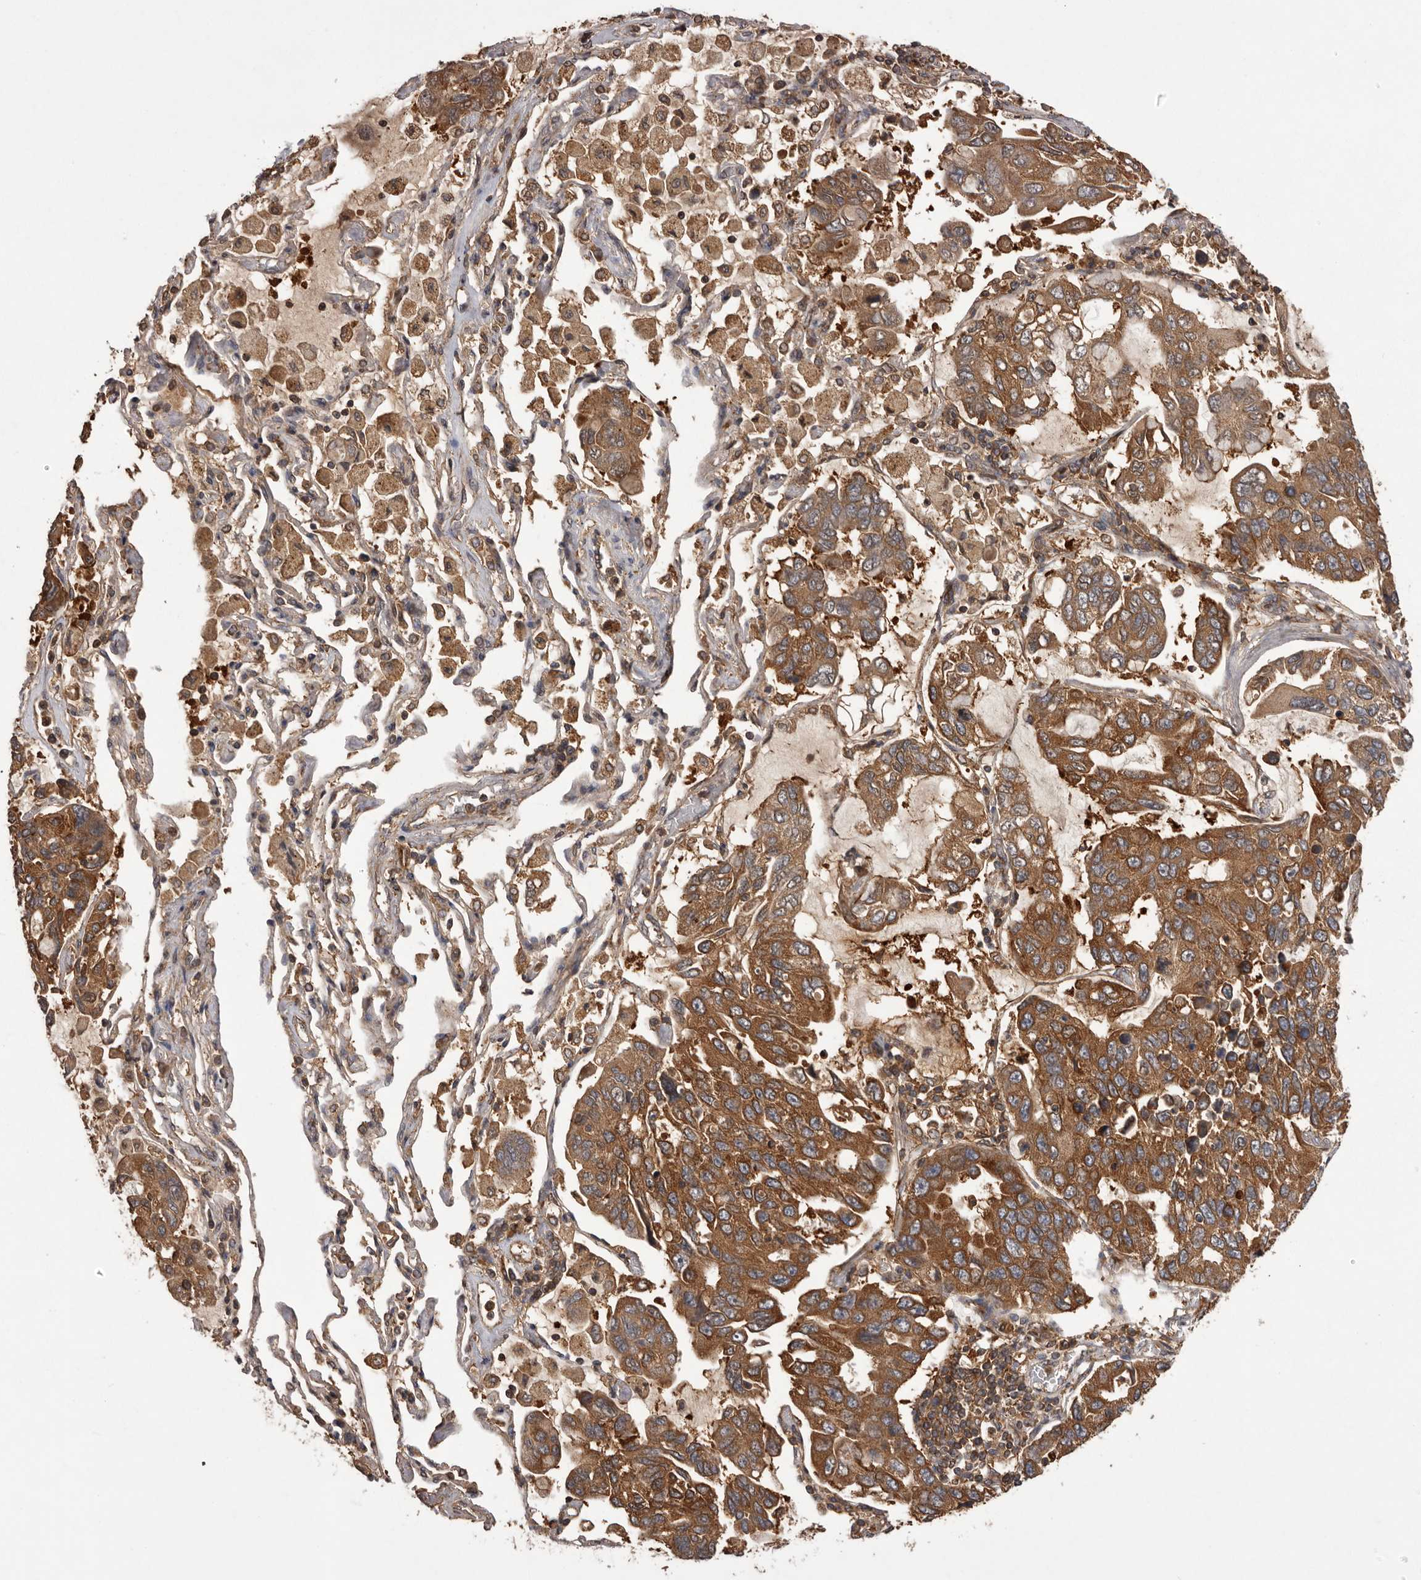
{"staining": {"intensity": "strong", "quantity": ">75%", "location": "cytoplasmic/membranous"}, "tissue": "lung cancer", "cell_type": "Tumor cells", "image_type": "cancer", "snomed": [{"axis": "morphology", "description": "Adenocarcinoma, NOS"}, {"axis": "topography", "description": "Lung"}], "caption": "Immunohistochemistry (IHC) image of human adenocarcinoma (lung) stained for a protein (brown), which exhibits high levels of strong cytoplasmic/membranous positivity in about >75% of tumor cells.", "gene": "SLC22A3", "patient": {"sex": "male", "age": 64}}